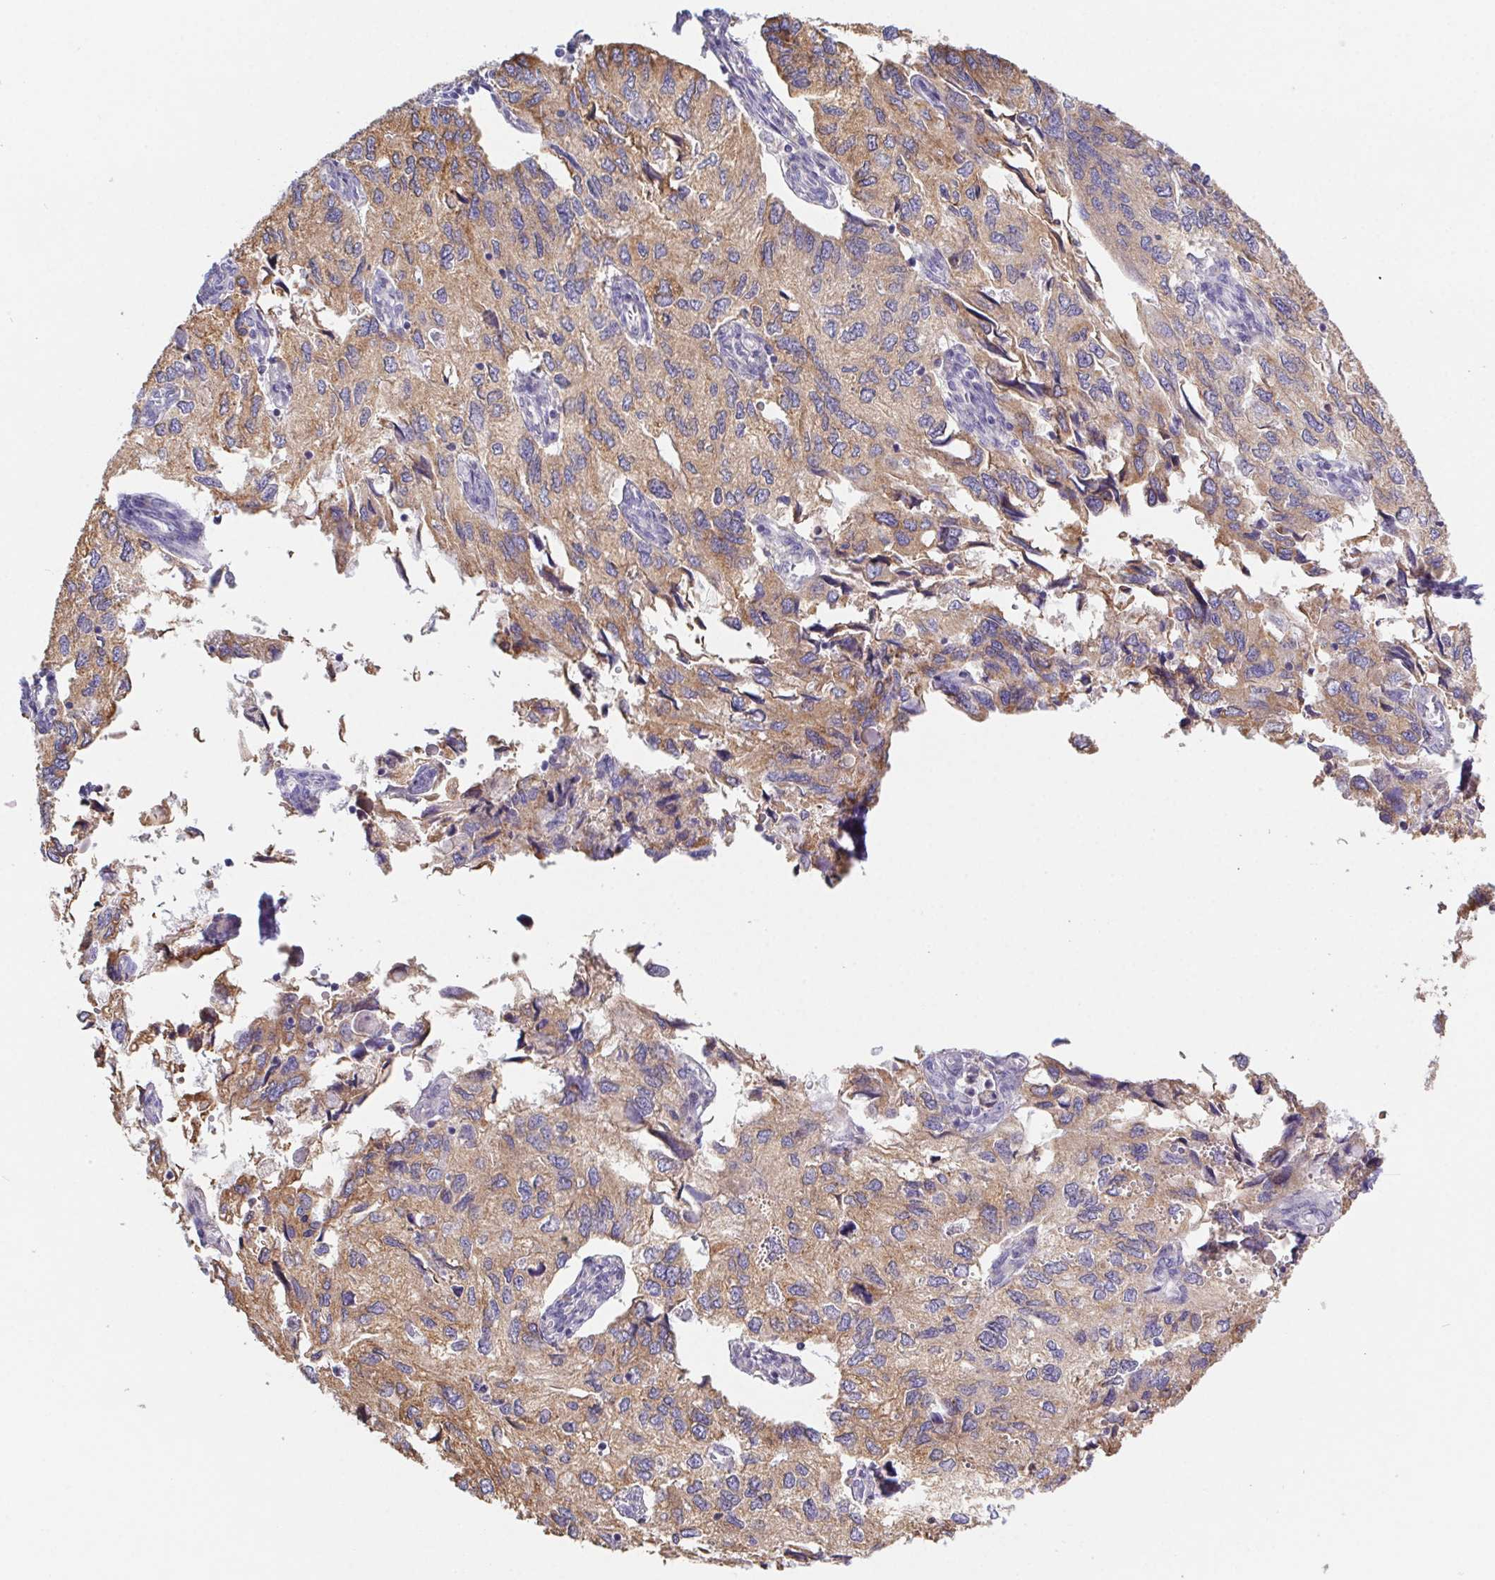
{"staining": {"intensity": "moderate", "quantity": ">75%", "location": "cytoplasmic/membranous"}, "tissue": "endometrial cancer", "cell_type": "Tumor cells", "image_type": "cancer", "snomed": [{"axis": "morphology", "description": "Carcinoma, NOS"}, {"axis": "topography", "description": "Uterus"}], "caption": "Immunohistochemistry (IHC) (DAB) staining of human endometrial cancer displays moderate cytoplasmic/membranous protein staining in approximately >75% of tumor cells.", "gene": "ADAM8", "patient": {"sex": "female", "age": 76}}